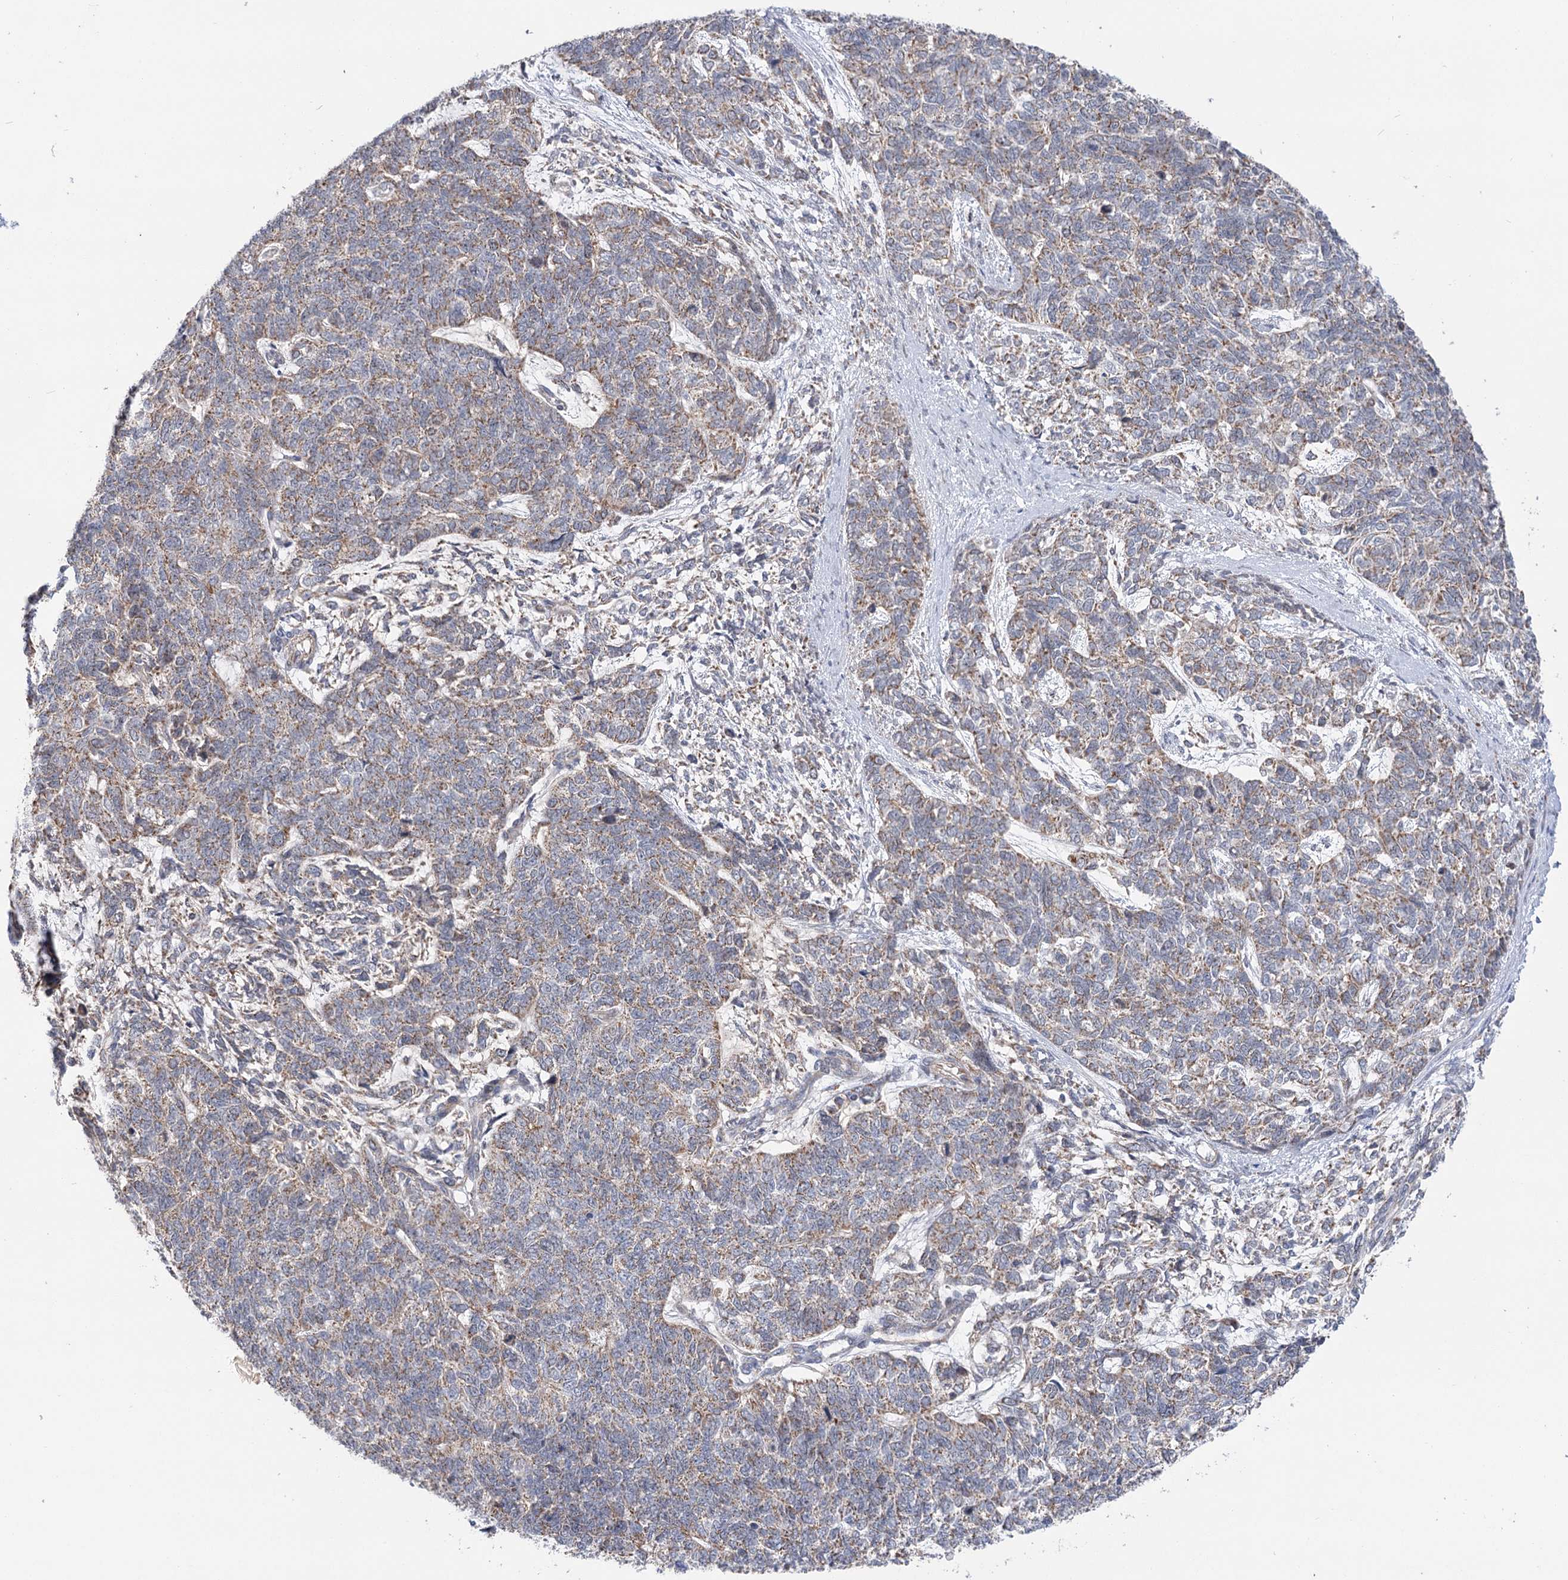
{"staining": {"intensity": "weak", "quantity": ">75%", "location": "cytoplasmic/membranous"}, "tissue": "cervical cancer", "cell_type": "Tumor cells", "image_type": "cancer", "snomed": [{"axis": "morphology", "description": "Squamous cell carcinoma, NOS"}, {"axis": "topography", "description": "Cervix"}], "caption": "Immunohistochemistry (IHC) staining of cervical cancer, which demonstrates low levels of weak cytoplasmic/membranous expression in approximately >75% of tumor cells indicating weak cytoplasmic/membranous protein positivity. The staining was performed using DAB (brown) for protein detection and nuclei were counterstained in hematoxylin (blue).", "gene": "ECHDC3", "patient": {"sex": "female", "age": 63}}